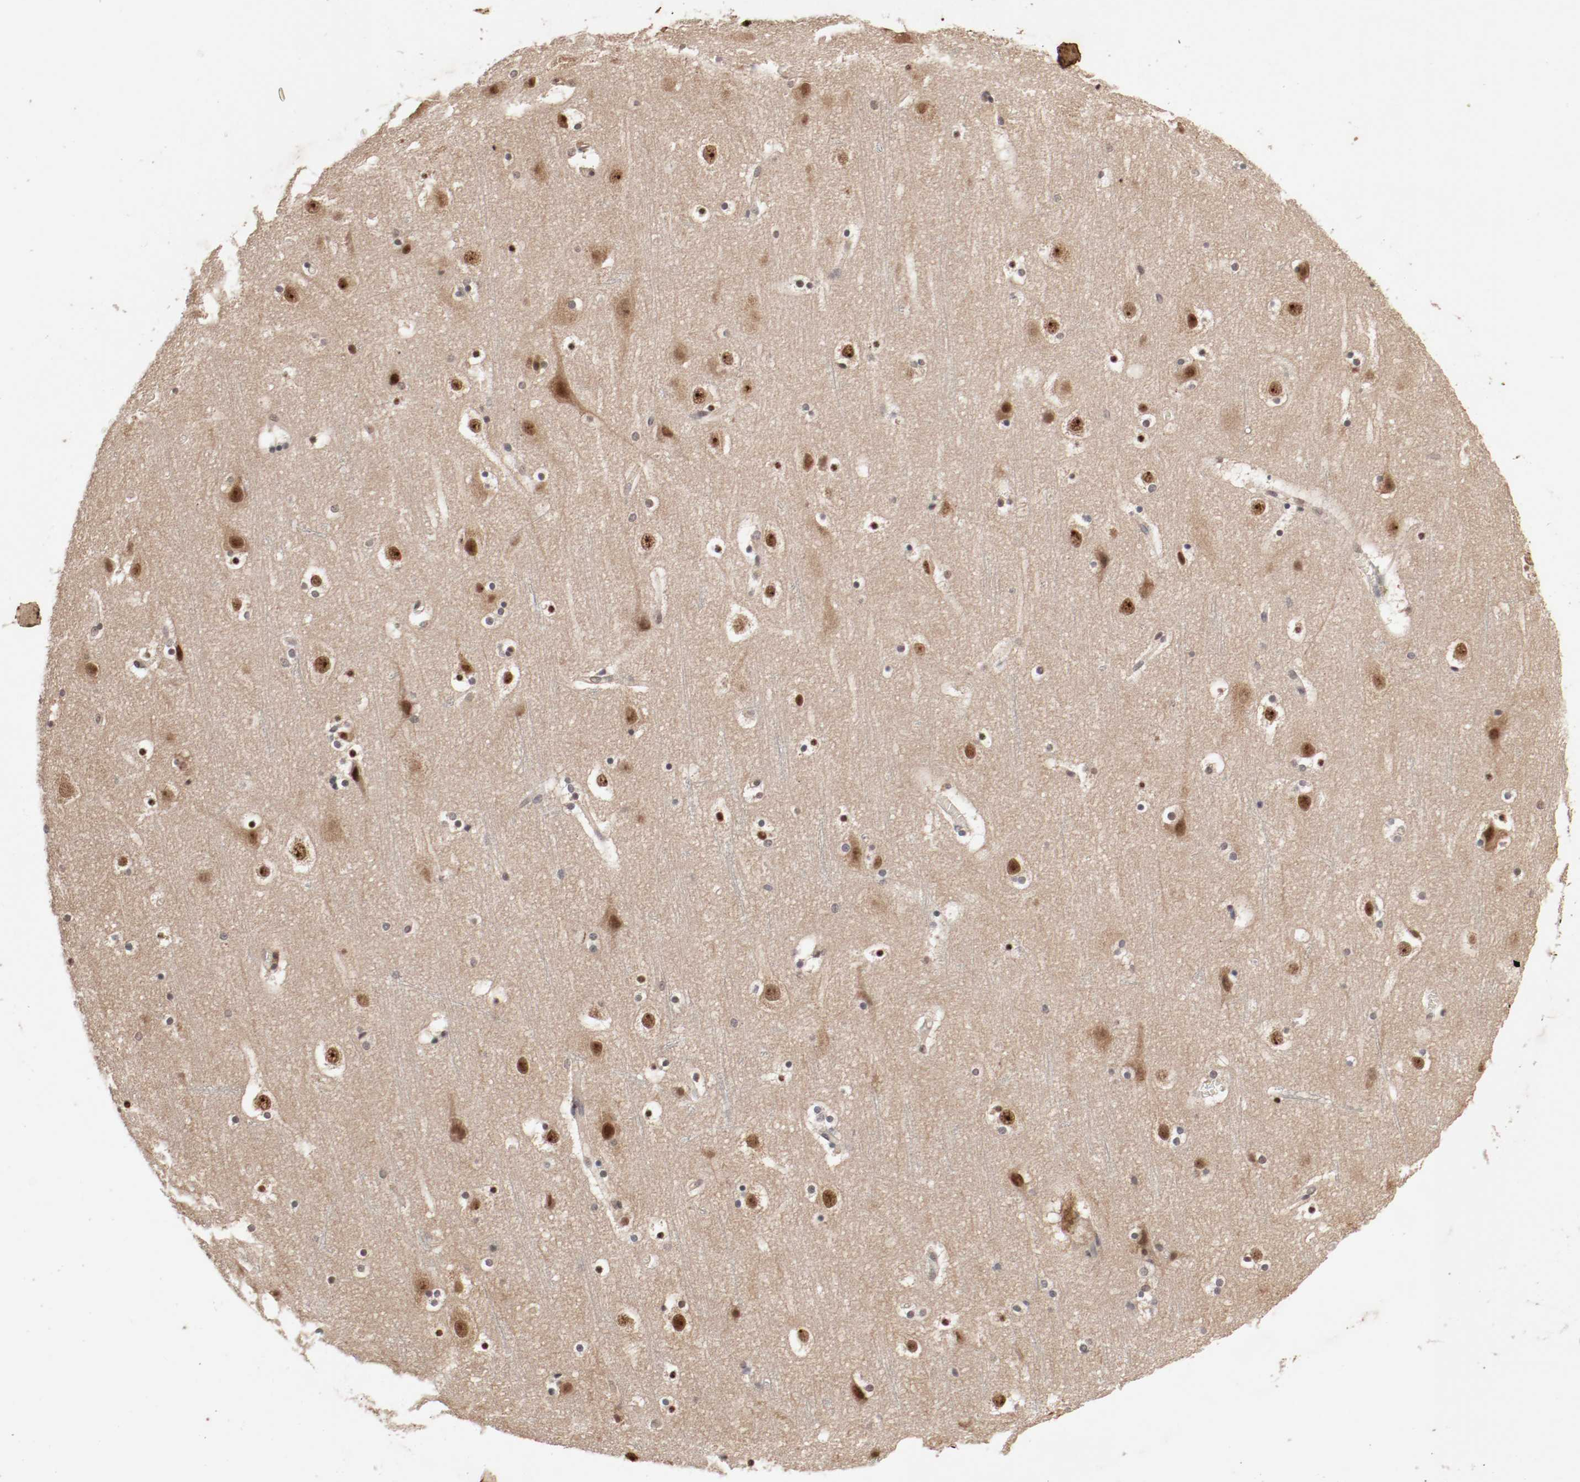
{"staining": {"intensity": "weak", "quantity": "25%-75%", "location": "cytoplasmic/membranous"}, "tissue": "cerebral cortex", "cell_type": "Endothelial cells", "image_type": "normal", "snomed": [{"axis": "morphology", "description": "Normal tissue, NOS"}, {"axis": "topography", "description": "Cerebral cortex"}], "caption": "IHC staining of benign cerebral cortex, which shows low levels of weak cytoplasmic/membranous positivity in approximately 25%-75% of endothelial cells indicating weak cytoplasmic/membranous protein staining. The staining was performed using DAB (3,3'-diaminobenzidine) (brown) for protein detection and nuclei were counterstained in hematoxylin (blue).", "gene": "CSNK2B", "patient": {"sex": "male", "age": 45}}